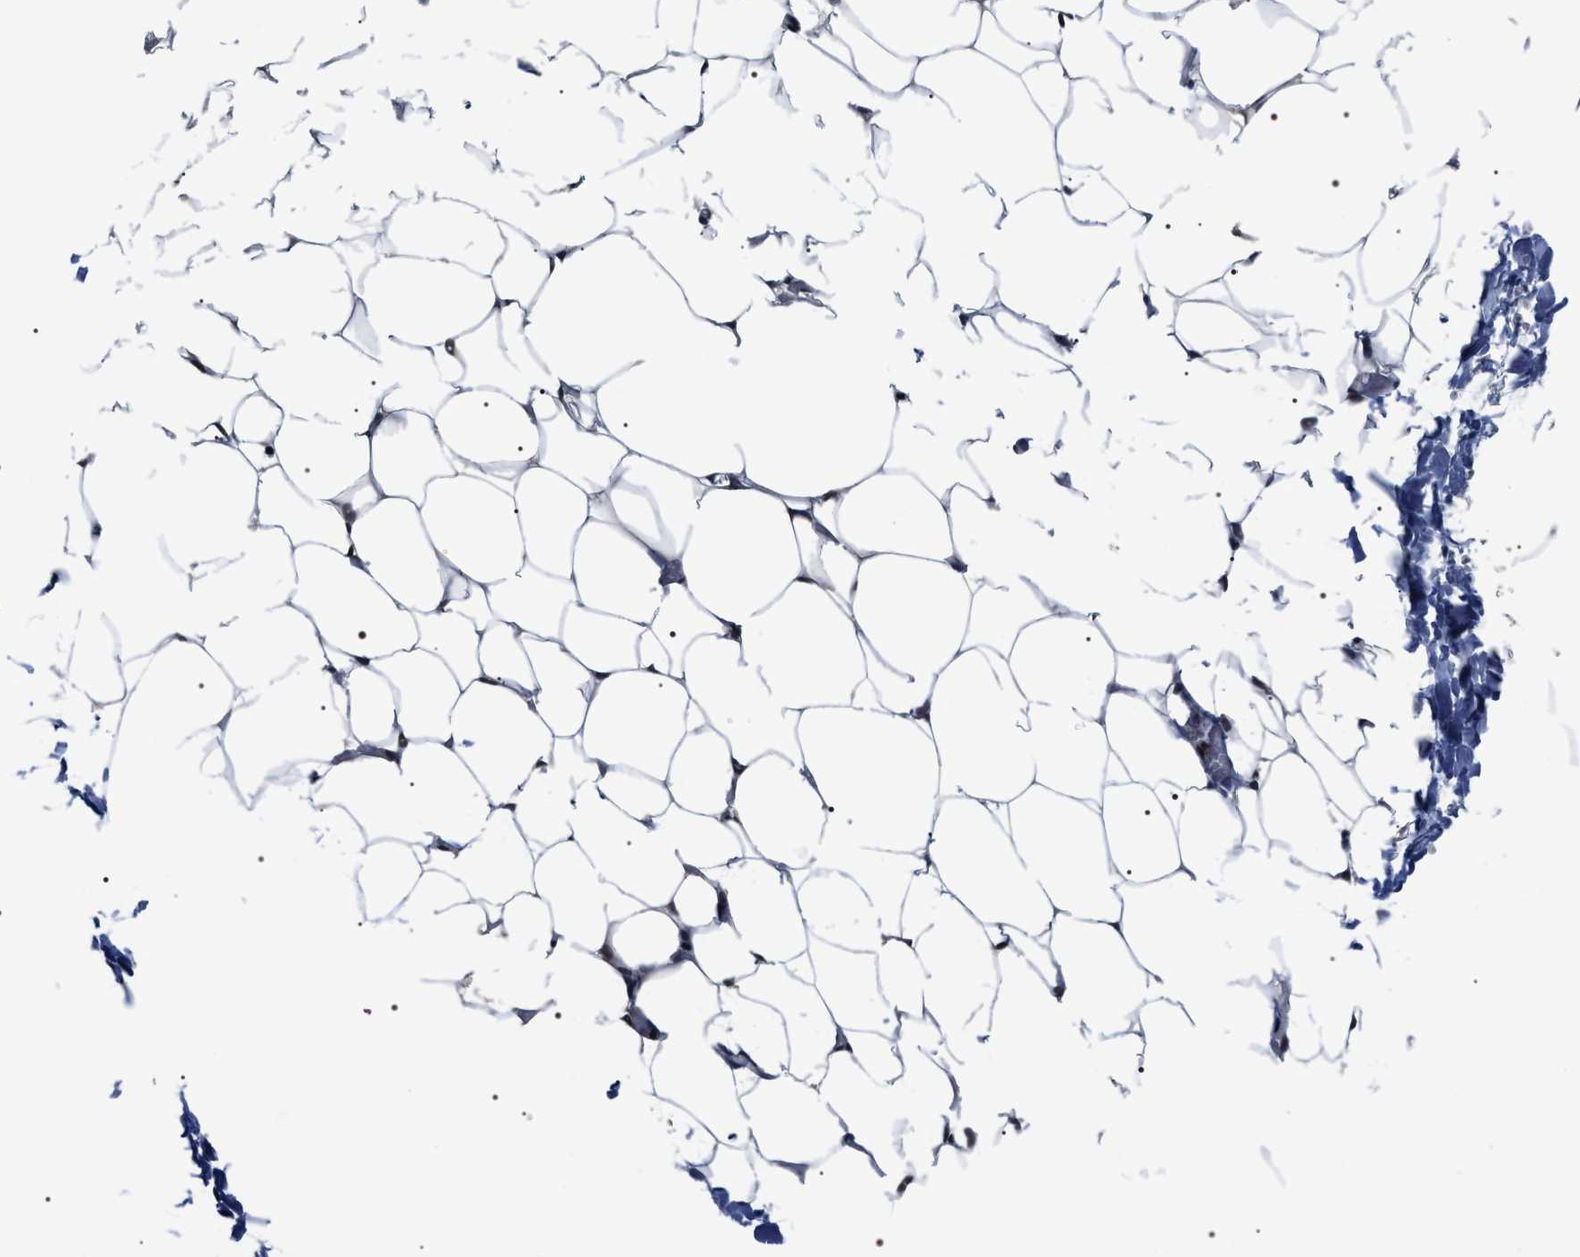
{"staining": {"intensity": "negative", "quantity": "none", "location": "none"}, "tissue": "adipose tissue", "cell_type": "Adipocytes", "image_type": "normal", "snomed": [{"axis": "morphology", "description": "Normal tissue, NOS"}, {"axis": "topography", "description": "Breast"}, {"axis": "topography", "description": "Adipose tissue"}], "caption": "IHC of normal adipose tissue reveals no staining in adipocytes.", "gene": "SIPA1", "patient": {"sex": "female", "age": 25}}